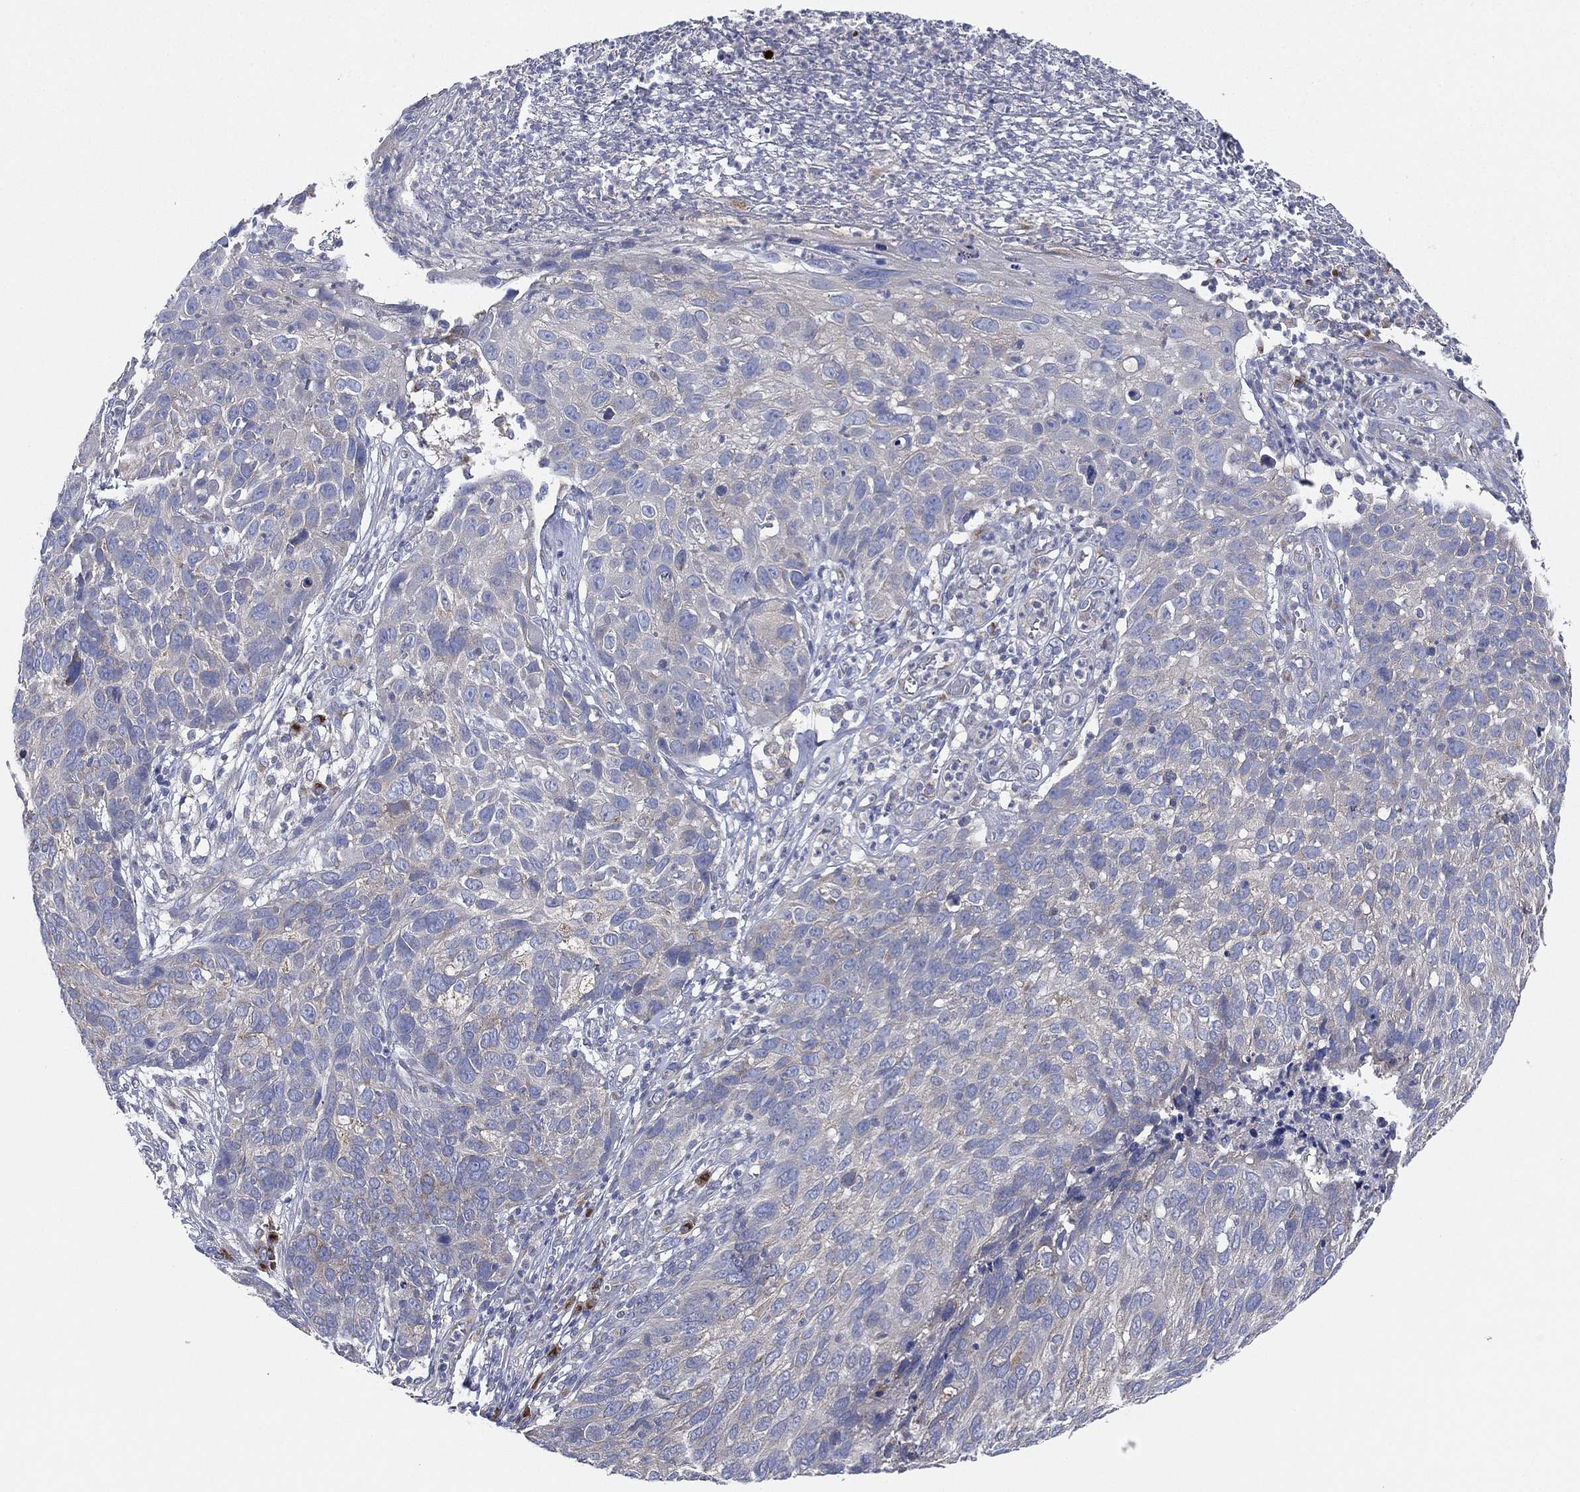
{"staining": {"intensity": "negative", "quantity": "none", "location": "none"}, "tissue": "skin cancer", "cell_type": "Tumor cells", "image_type": "cancer", "snomed": [{"axis": "morphology", "description": "Squamous cell carcinoma, NOS"}, {"axis": "topography", "description": "Skin"}], "caption": "IHC micrograph of neoplastic tissue: skin cancer (squamous cell carcinoma) stained with DAB (3,3'-diaminobenzidine) displays no significant protein staining in tumor cells.", "gene": "ATP8A2", "patient": {"sex": "male", "age": 92}}